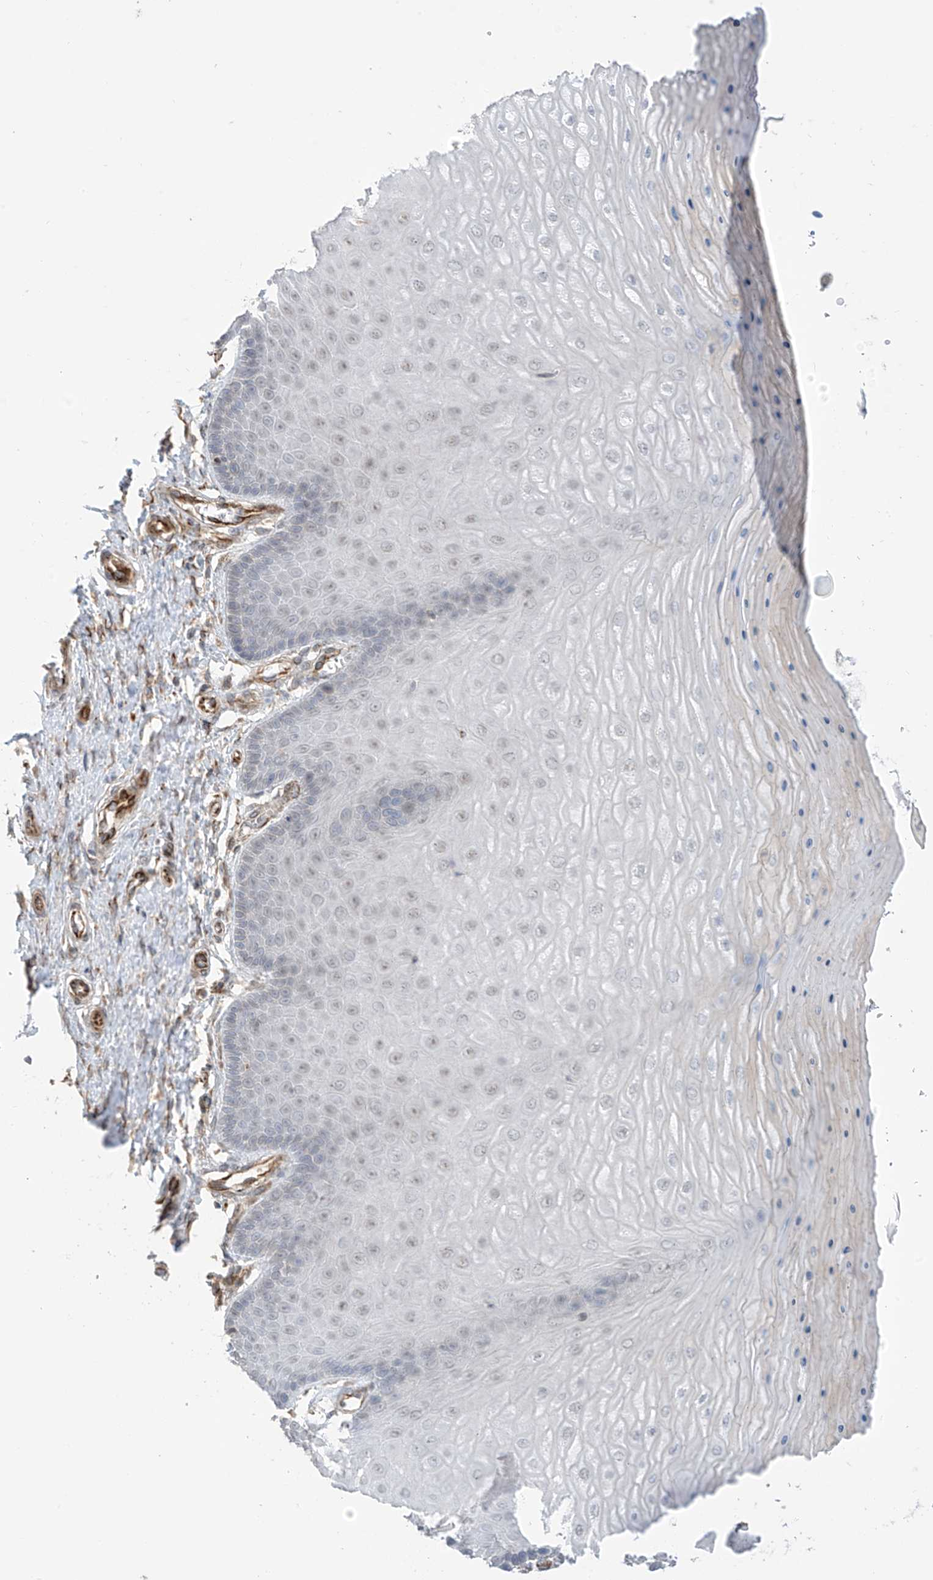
{"staining": {"intensity": "negative", "quantity": "none", "location": "none"}, "tissue": "cervix", "cell_type": "Glandular cells", "image_type": "normal", "snomed": [{"axis": "morphology", "description": "Normal tissue, NOS"}, {"axis": "topography", "description": "Cervix"}], "caption": "An image of cervix stained for a protein reveals no brown staining in glandular cells. (DAB (3,3'-diaminobenzidine) IHC visualized using brightfield microscopy, high magnification).", "gene": "HS6ST2", "patient": {"sex": "female", "age": 55}}